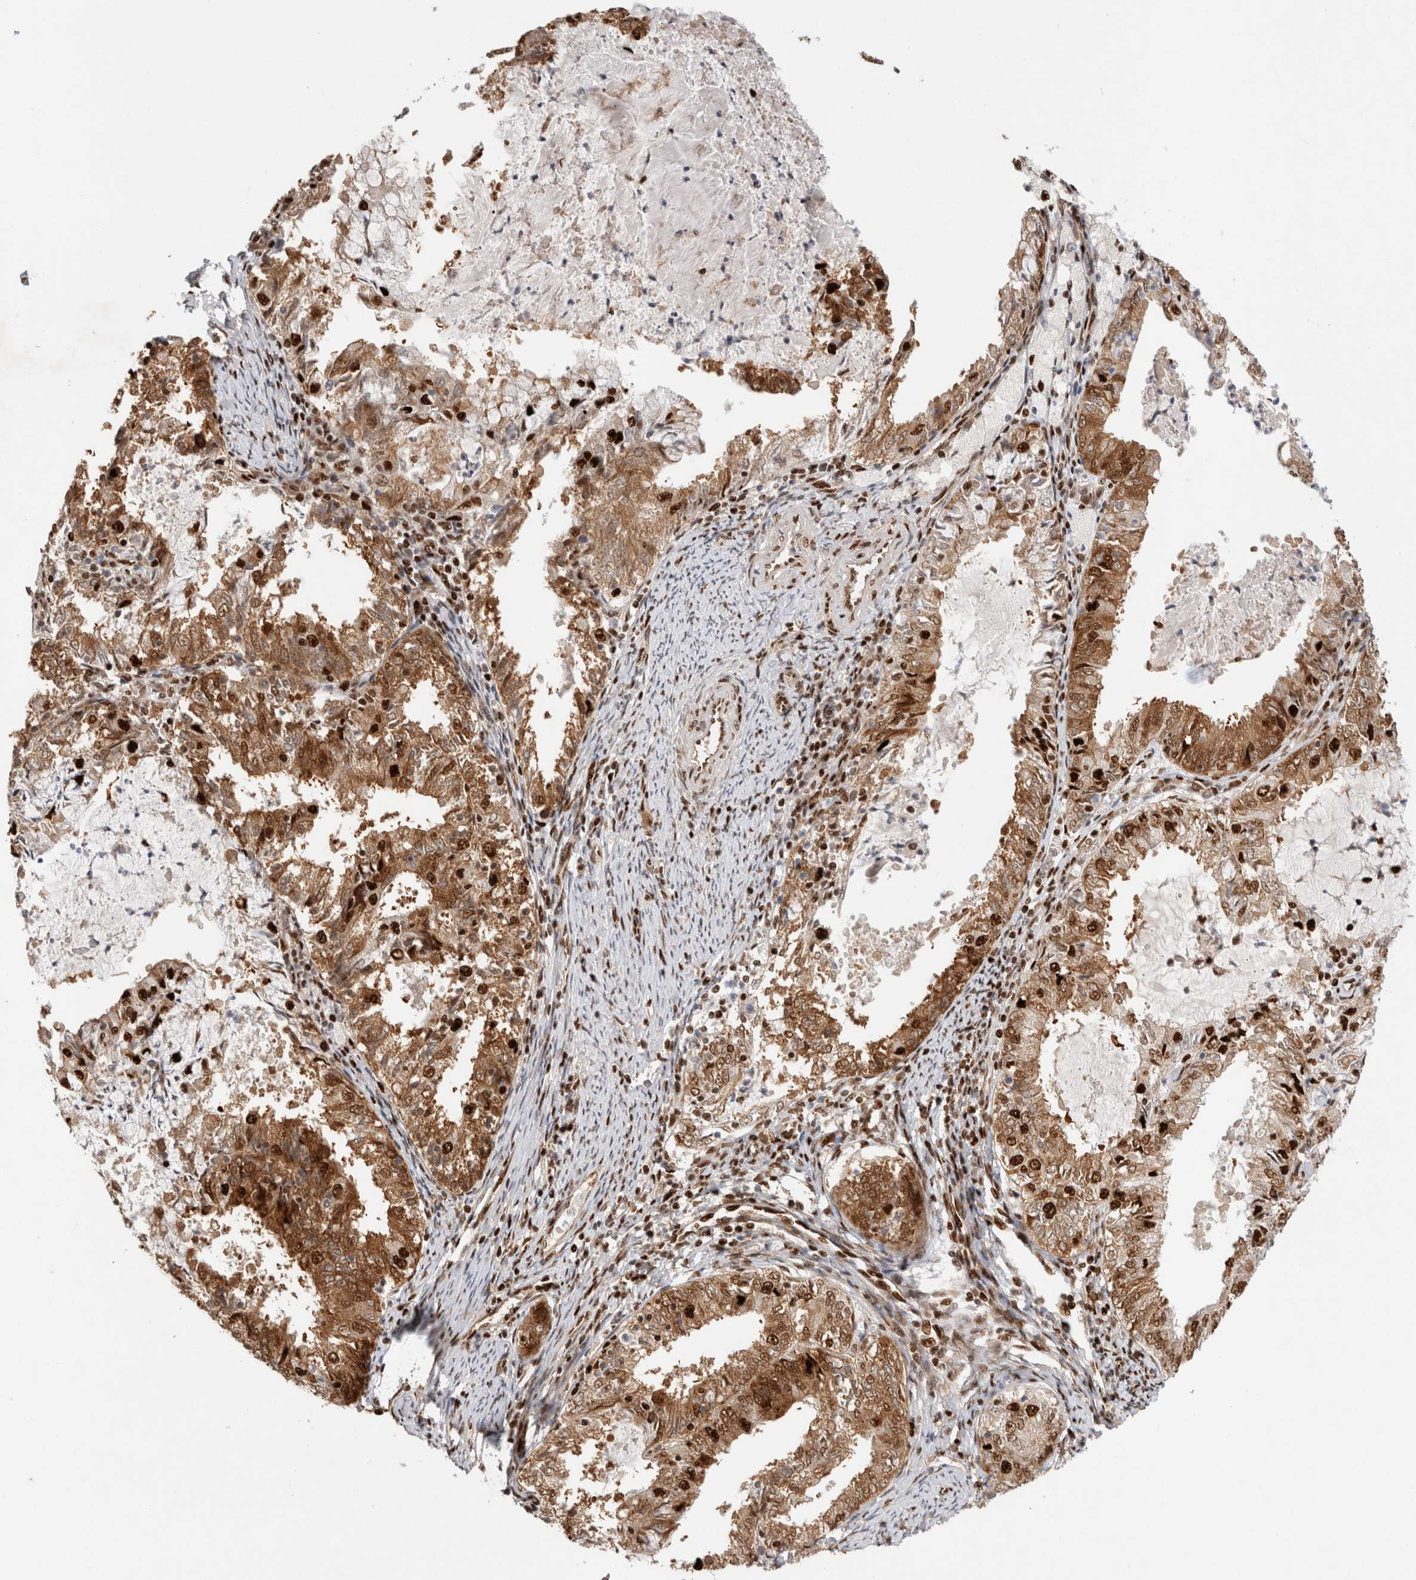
{"staining": {"intensity": "moderate", "quantity": ">75%", "location": "cytoplasmic/membranous,nuclear"}, "tissue": "endometrial cancer", "cell_type": "Tumor cells", "image_type": "cancer", "snomed": [{"axis": "morphology", "description": "Adenocarcinoma, NOS"}, {"axis": "topography", "description": "Endometrium"}], "caption": "This is an image of immunohistochemistry staining of adenocarcinoma (endometrial), which shows moderate expression in the cytoplasmic/membranous and nuclear of tumor cells.", "gene": "TCF4", "patient": {"sex": "female", "age": 57}}